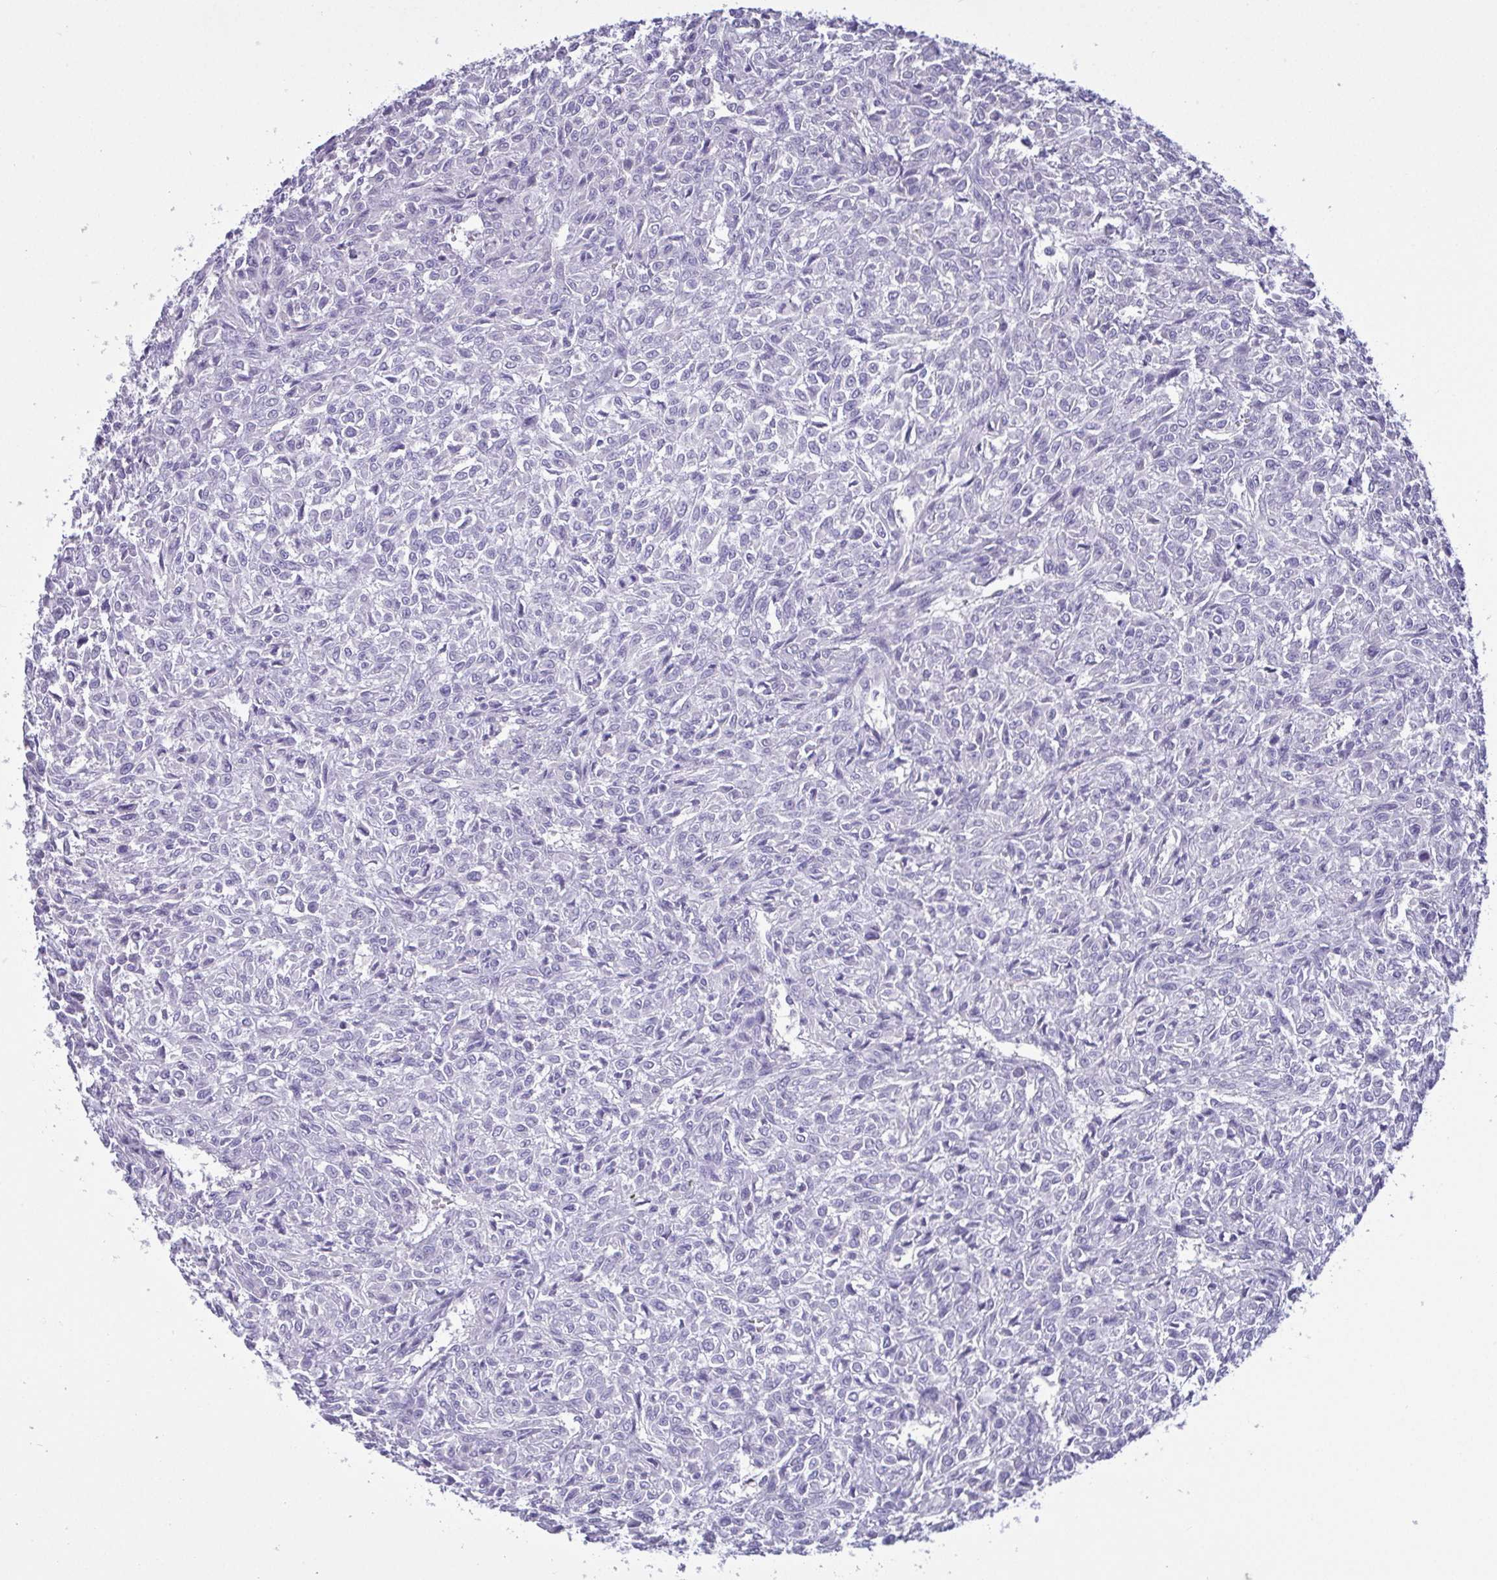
{"staining": {"intensity": "negative", "quantity": "none", "location": "none"}, "tissue": "renal cancer", "cell_type": "Tumor cells", "image_type": "cancer", "snomed": [{"axis": "morphology", "description": "Adenocarcinoma, NOS"}, {"axis": "topography", "description": "Kidney"}], "caption": "DAB (3,3'-diaminobenzidine) immunohistochemical staining of adenocarcinoma (renal) shows no significant staining in tumor cells. (DAB immunohistochemistry (IHC) with hematoxylin counter stain).", "gene": "C4orf33", "patient": {"sex": "male", "age": 58}}